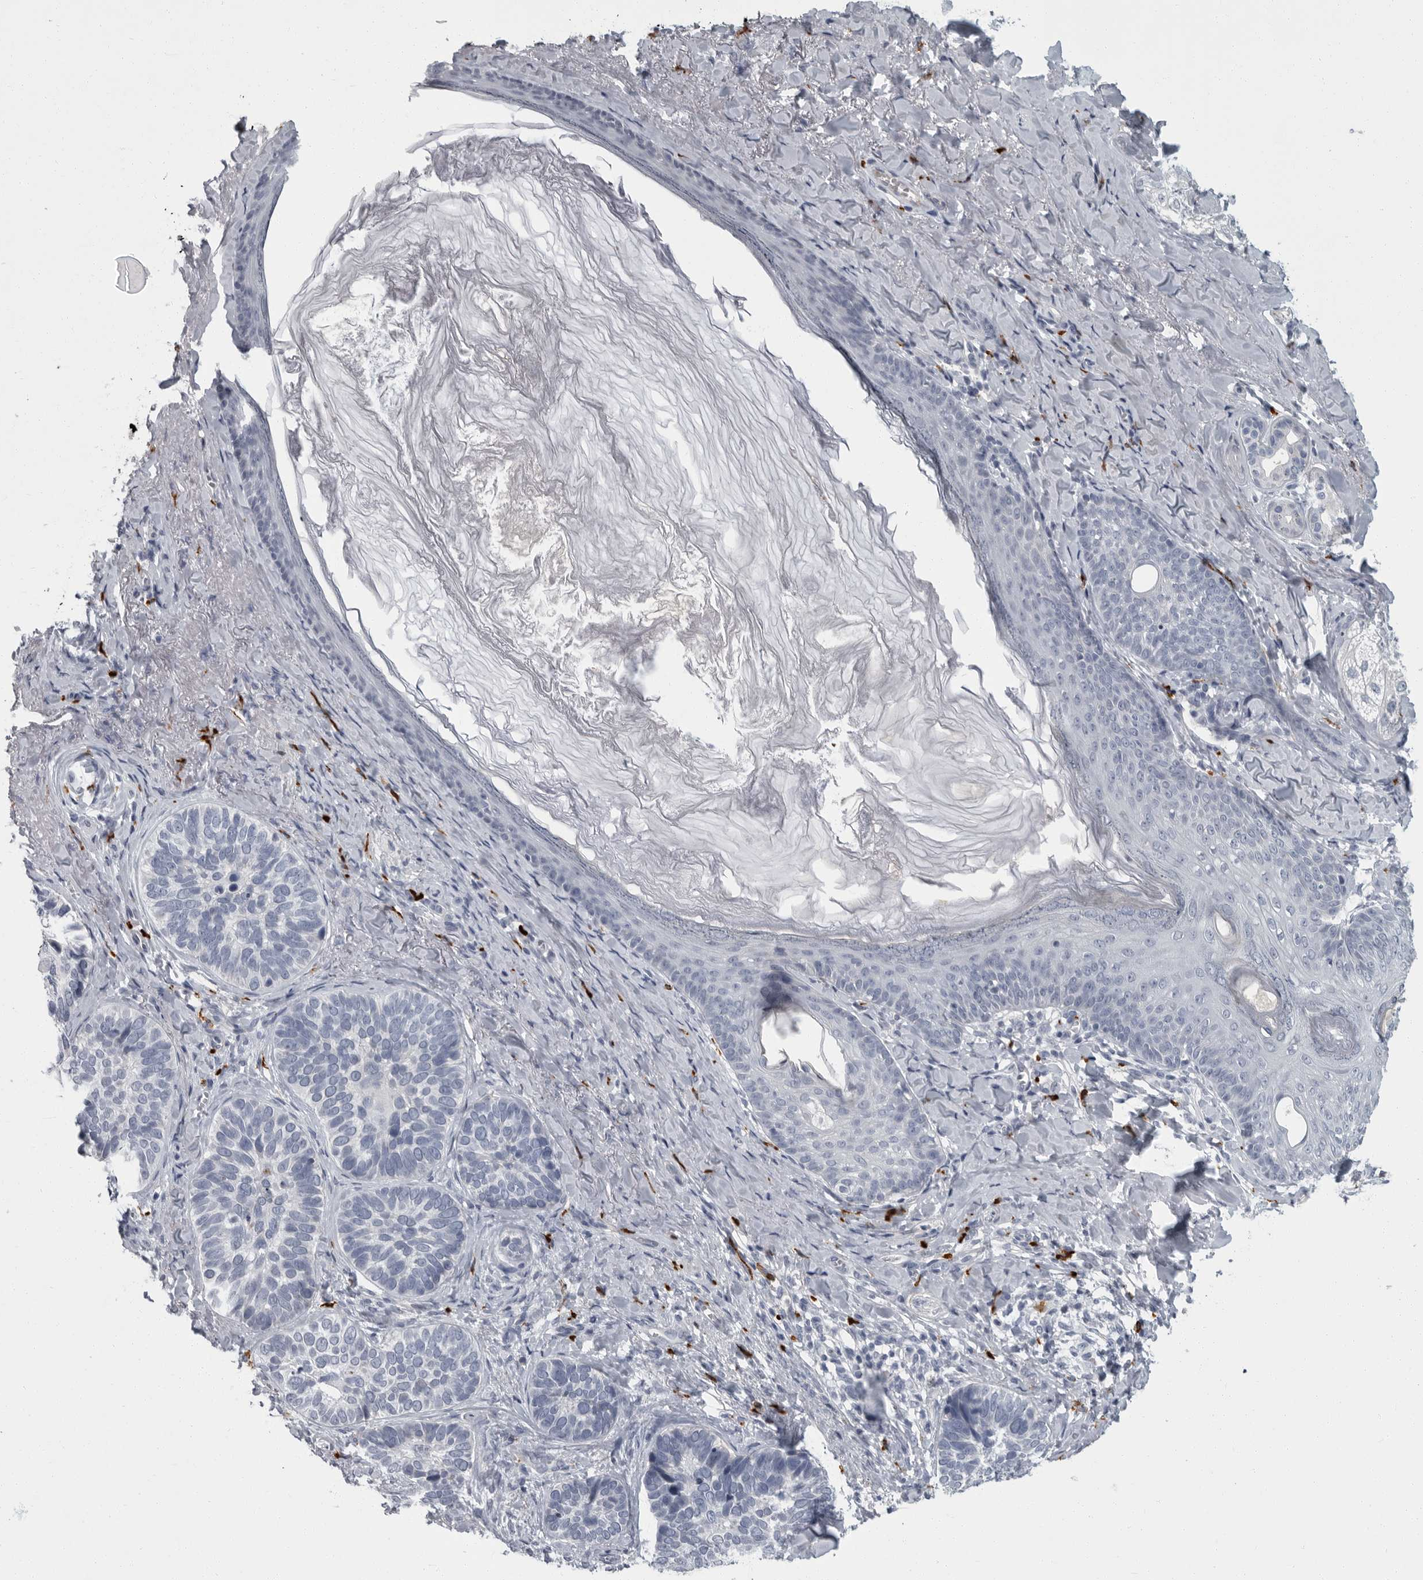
{"staining": {"intensity": "negative", "quantity": "none", "location": "none"}, "tissue": "skin cancer", "cell_type": "Tumor cells", "image_type": "cancer", "snomed": [{"axis": "morphology", "description": "Basal cell carcinoma"}, {"axis": "topography", "description": "Skin"}], "caption": "The image reveals no significant positivity in tumor cells of basal cell carcinoma (skin).", "gene": "SLC25A39", "patient": {"sex": "male", "age": 62}}